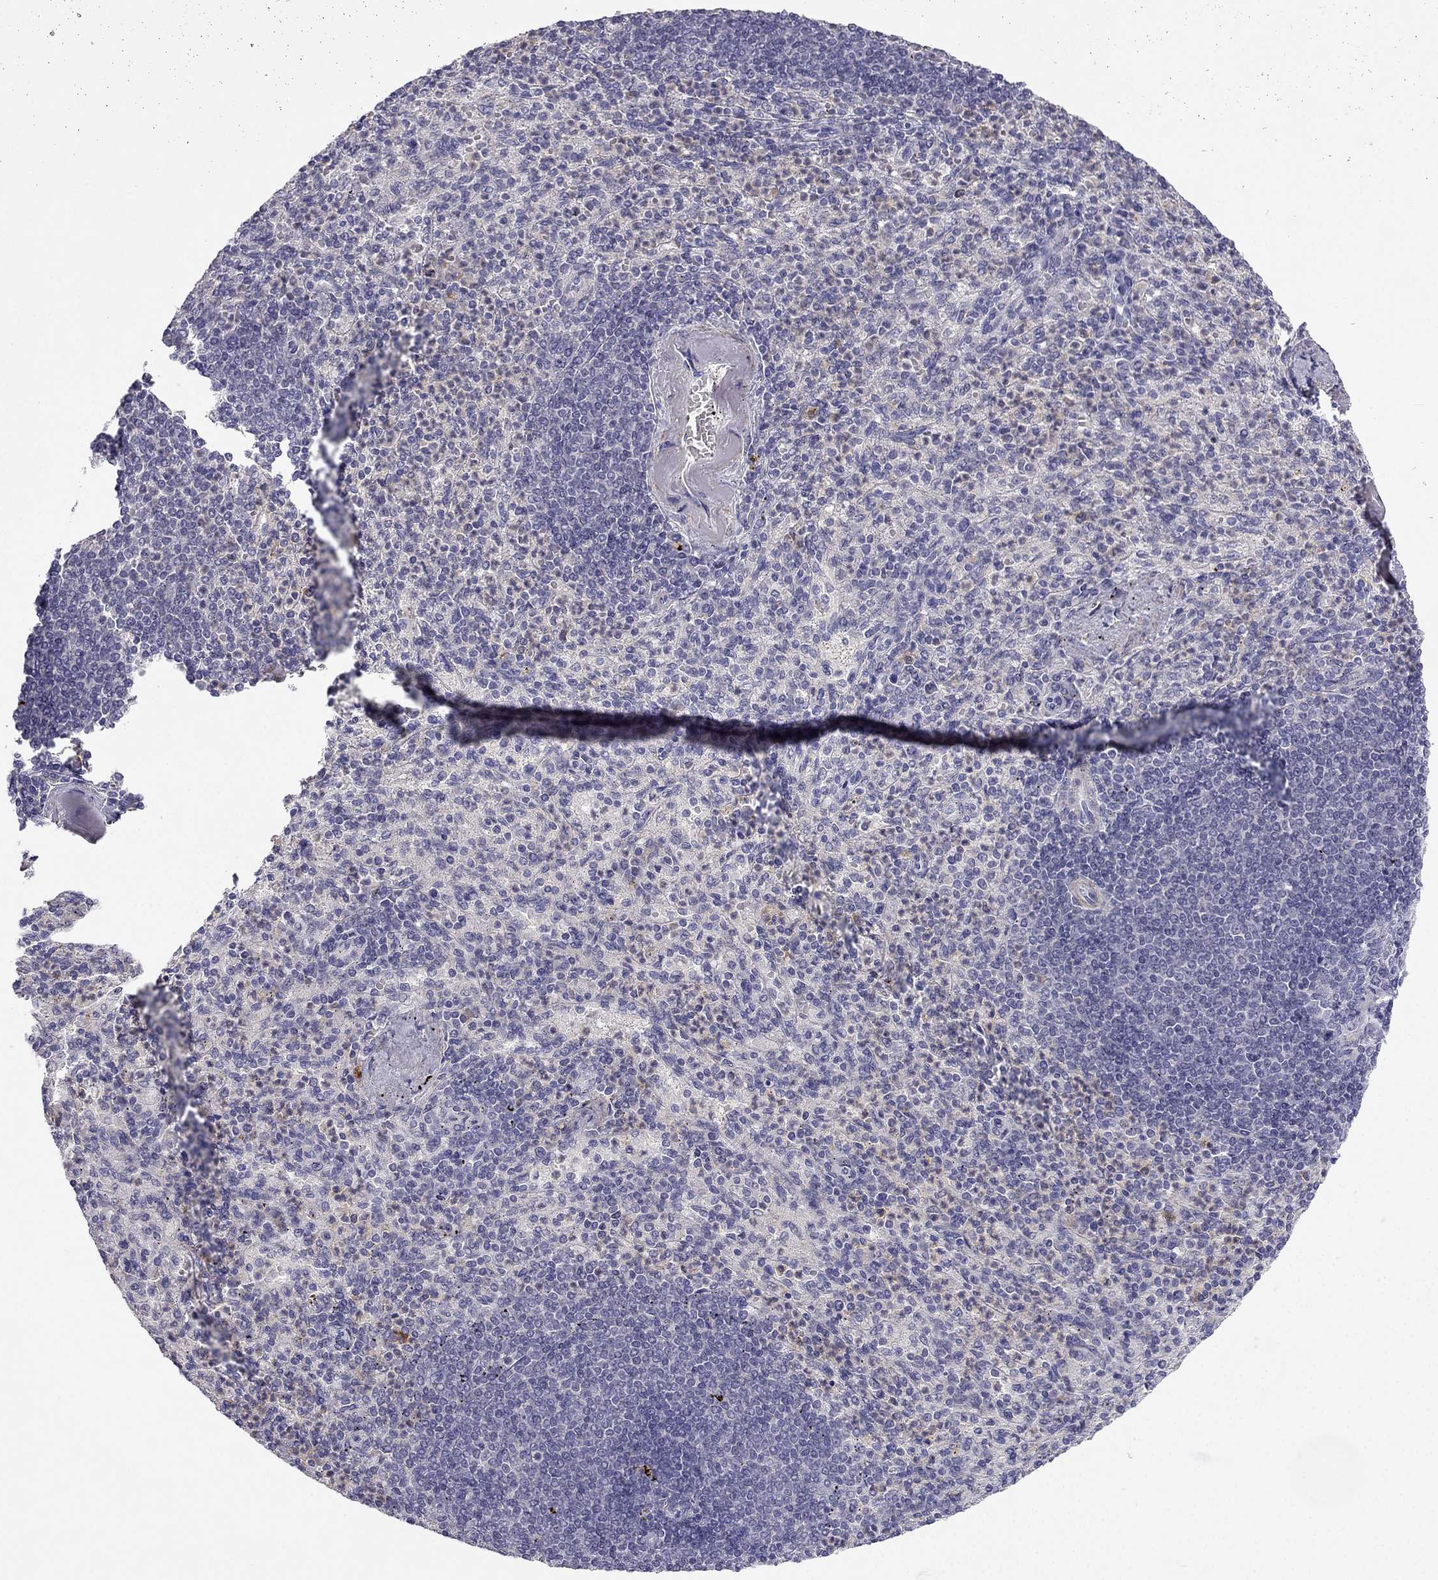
{"staining": {"intensity": "negative", "quantity": "none", "location": "none"}, "tissue": "spleen", "cell_type": "Cells in red pulp", "image_type": "normal", "snomed": [{"axis": "morphology", "description": "Normal tissue, NOS"}, {"axis": "topography", "description": "Spleen"}], "caption": "IHC of benign human spleen demonstrates no positivity in cells in red pulp.", "gene": "C16orf89", "patient": {"sex": "female", "age": 74}}